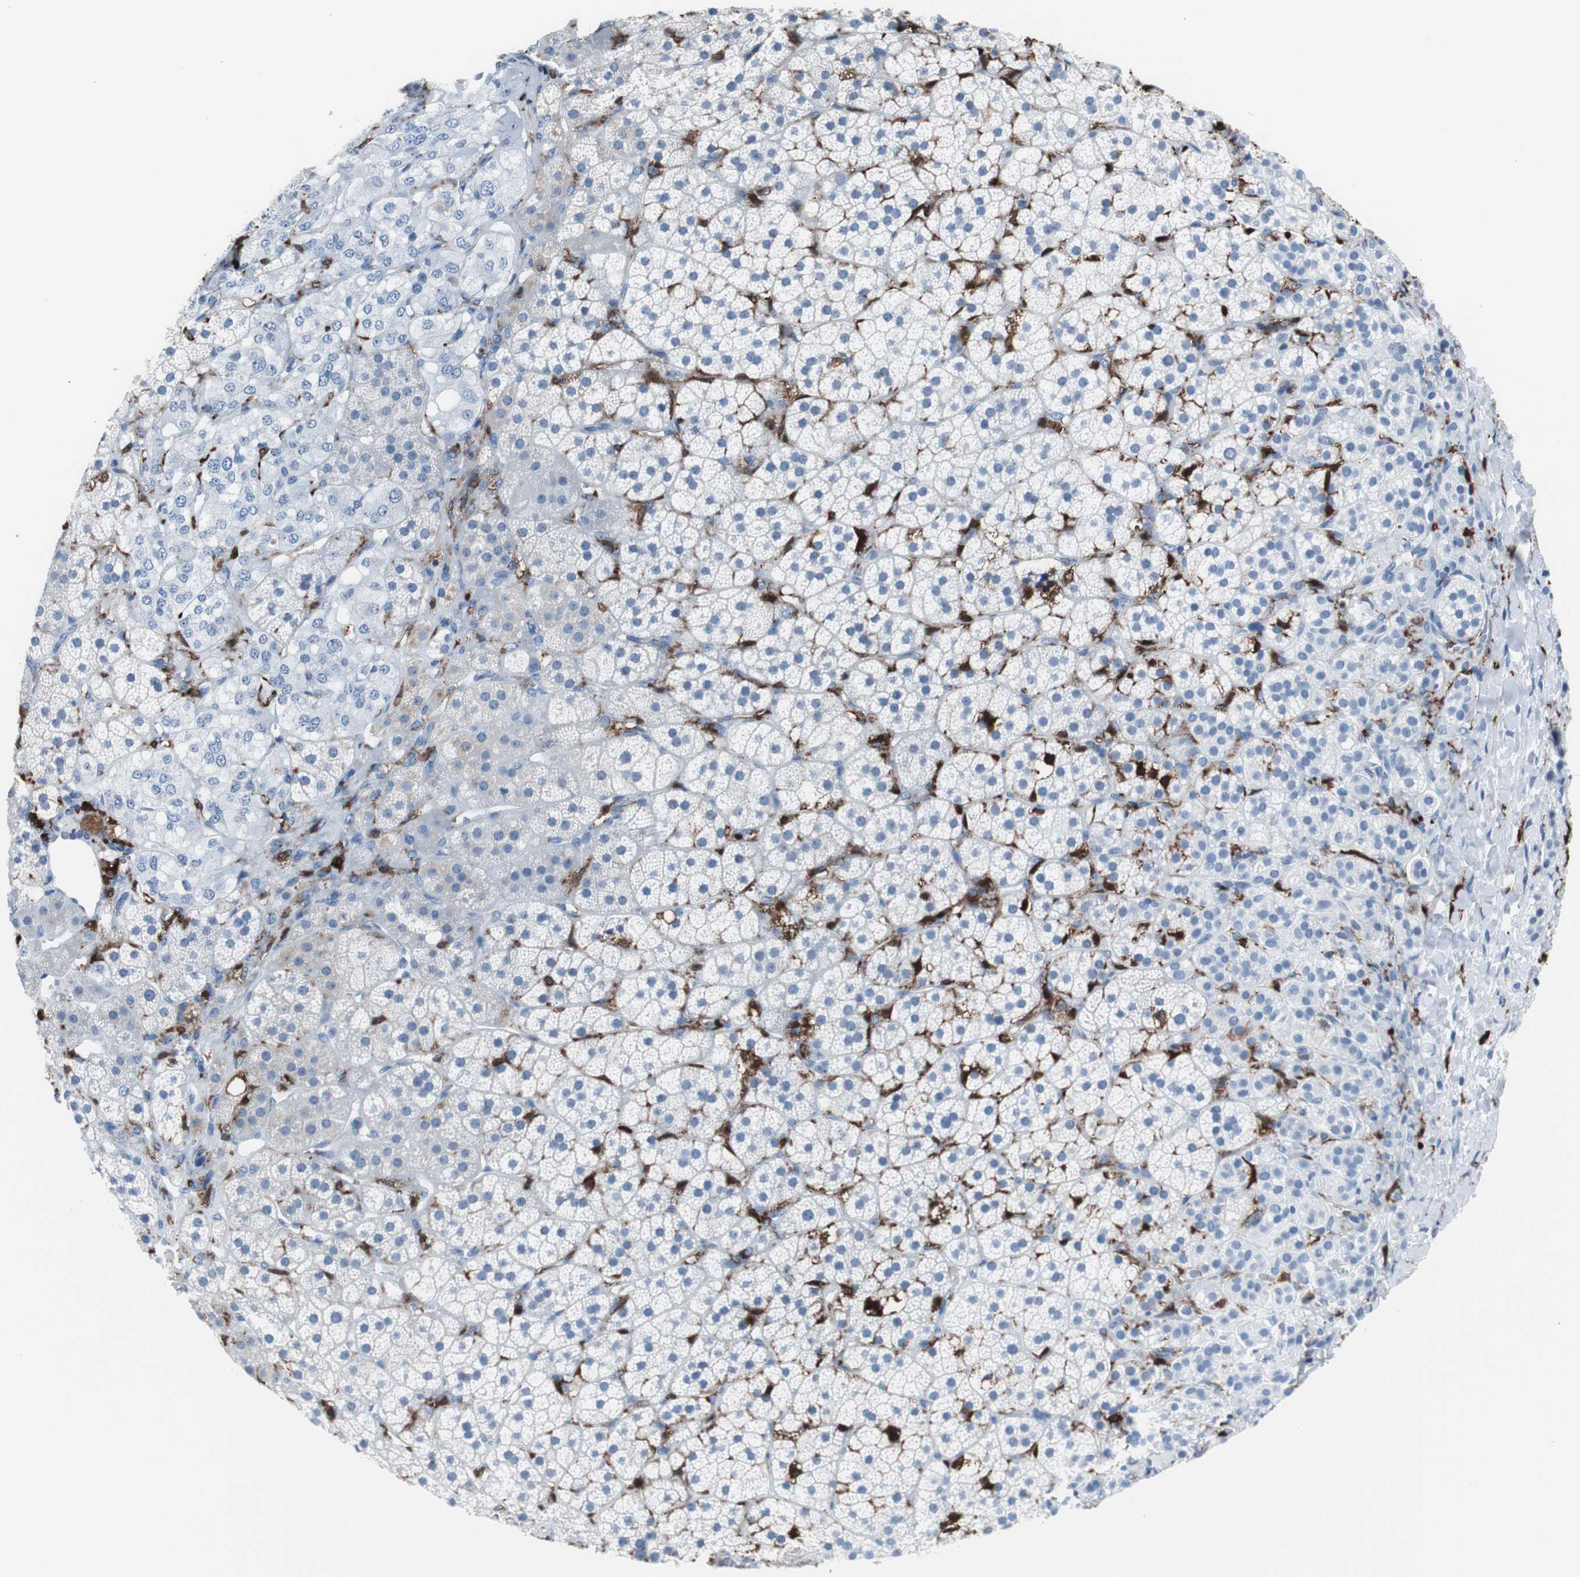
{"staining": {"intensity": "negative", "quantity": "none", "location": "none"}, "tissue": "adrenal gland", "cell_type": "Glandular cells", "image_type": "normal", "snomed": [{"axis": "morphology", "description": "Normal tissue, NOS"}, {"axis": "topography", "description": "Adrenal gland"}], "caption": "This is a image of immunohistochemistry staining of benign adrenal gland, which shows no positivity in glandular cells.", "gene": "SYK", "patient": {"sex": "female", "age": 44}}